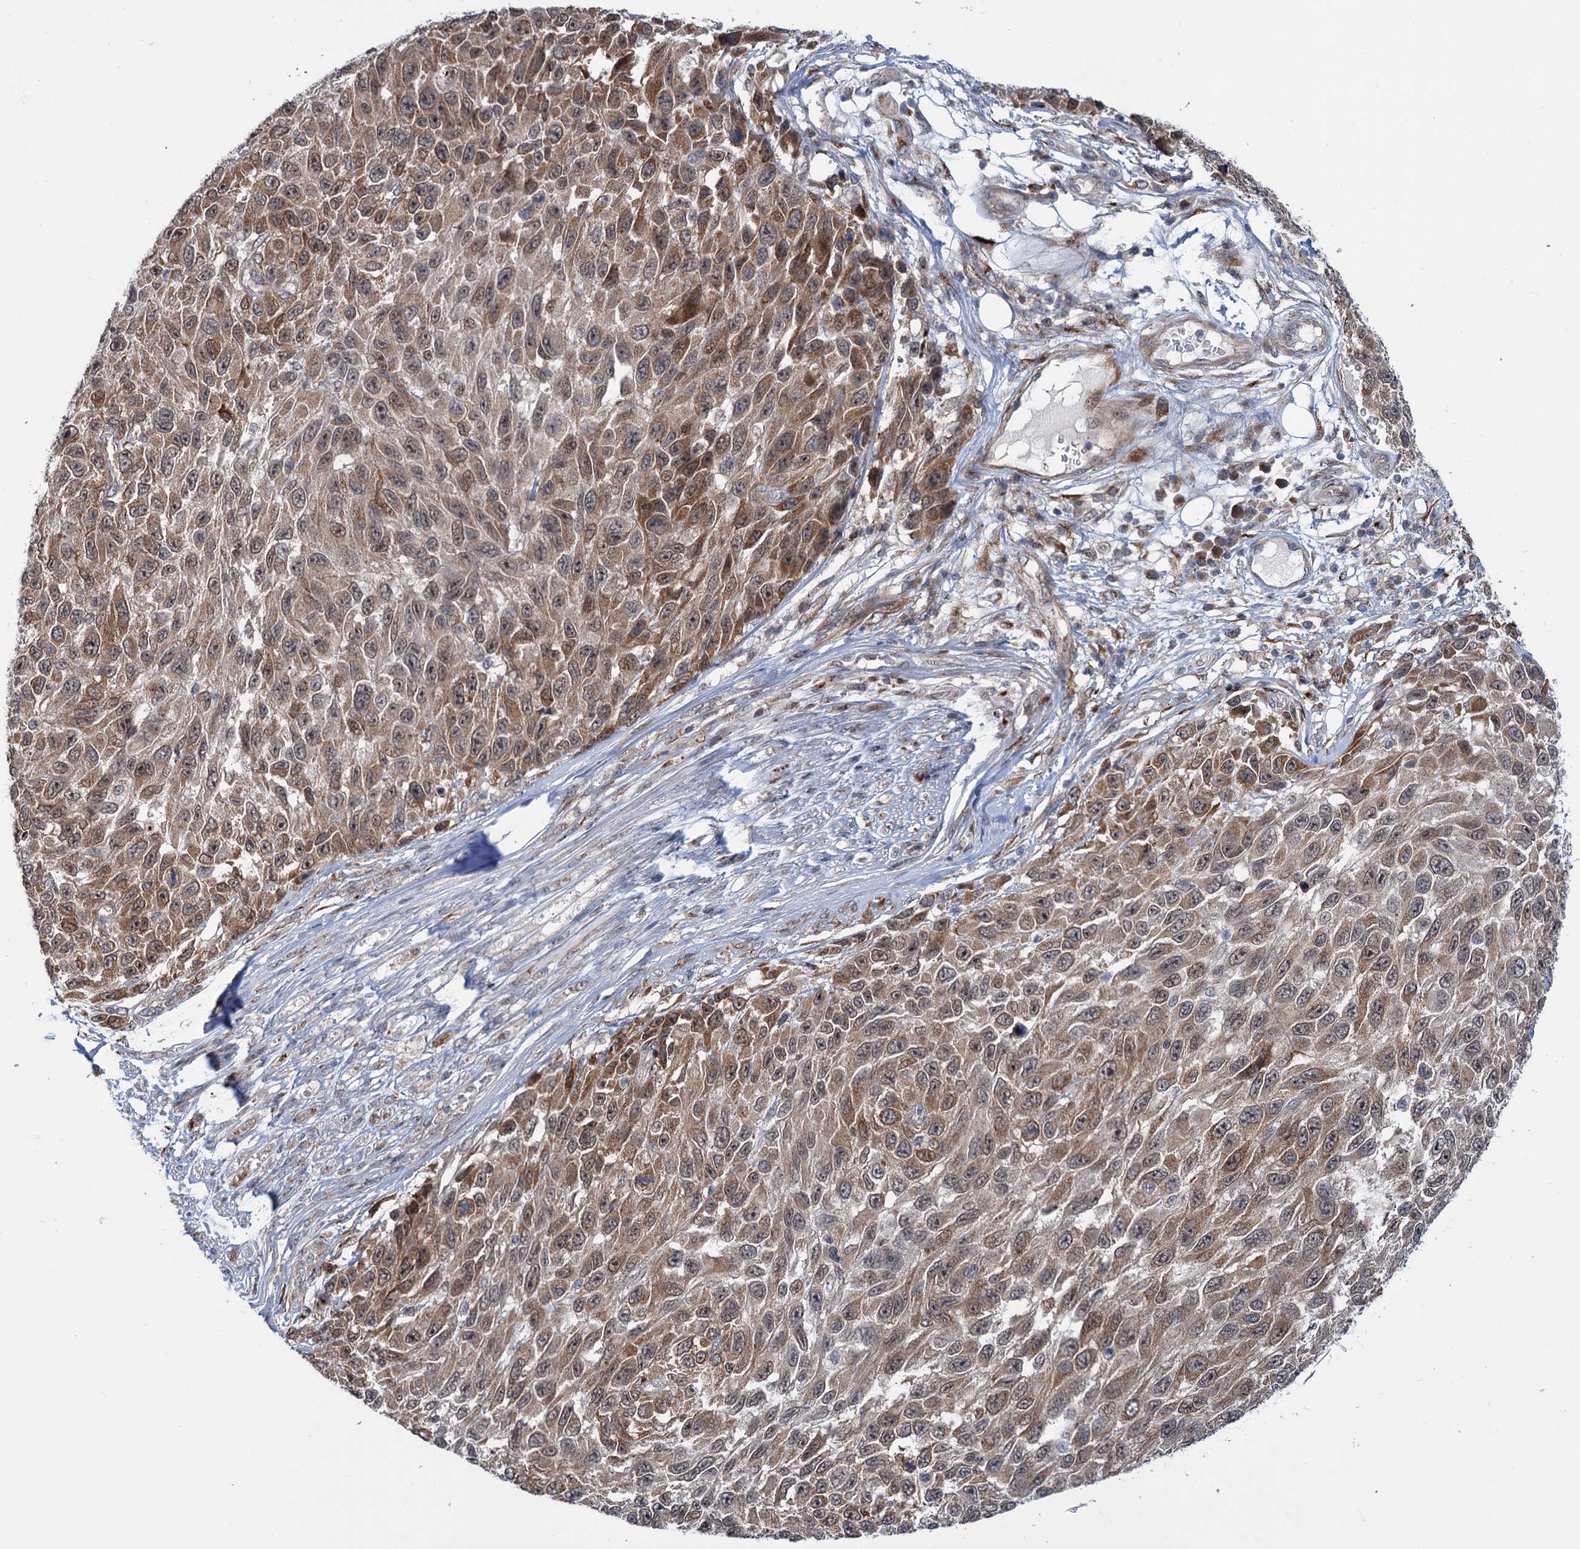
{"staining": {"intensity": "moderate", "quantity": ">75%", "location": "cytoplasmic/membranous"}, "tissue": "melanoma", "cell_type": "Tumor cells", "image_type": "cancer", "snomed": [{"axis": "morphology", "description": "Normal tissue, NOS"}, {"axis": "morphology", "description": "Malignant melanoma, NOS"}, {"axis": "topography", "description": "Skin"}], "caption": "Malignant melanoma stained for a protein (brown) demonstrates moderate cytoplasmic/membranous positive staining in approximately >75% of tumor cells.", "gene": "ELP4", "patient": {"sex": "female", "age": 96}}